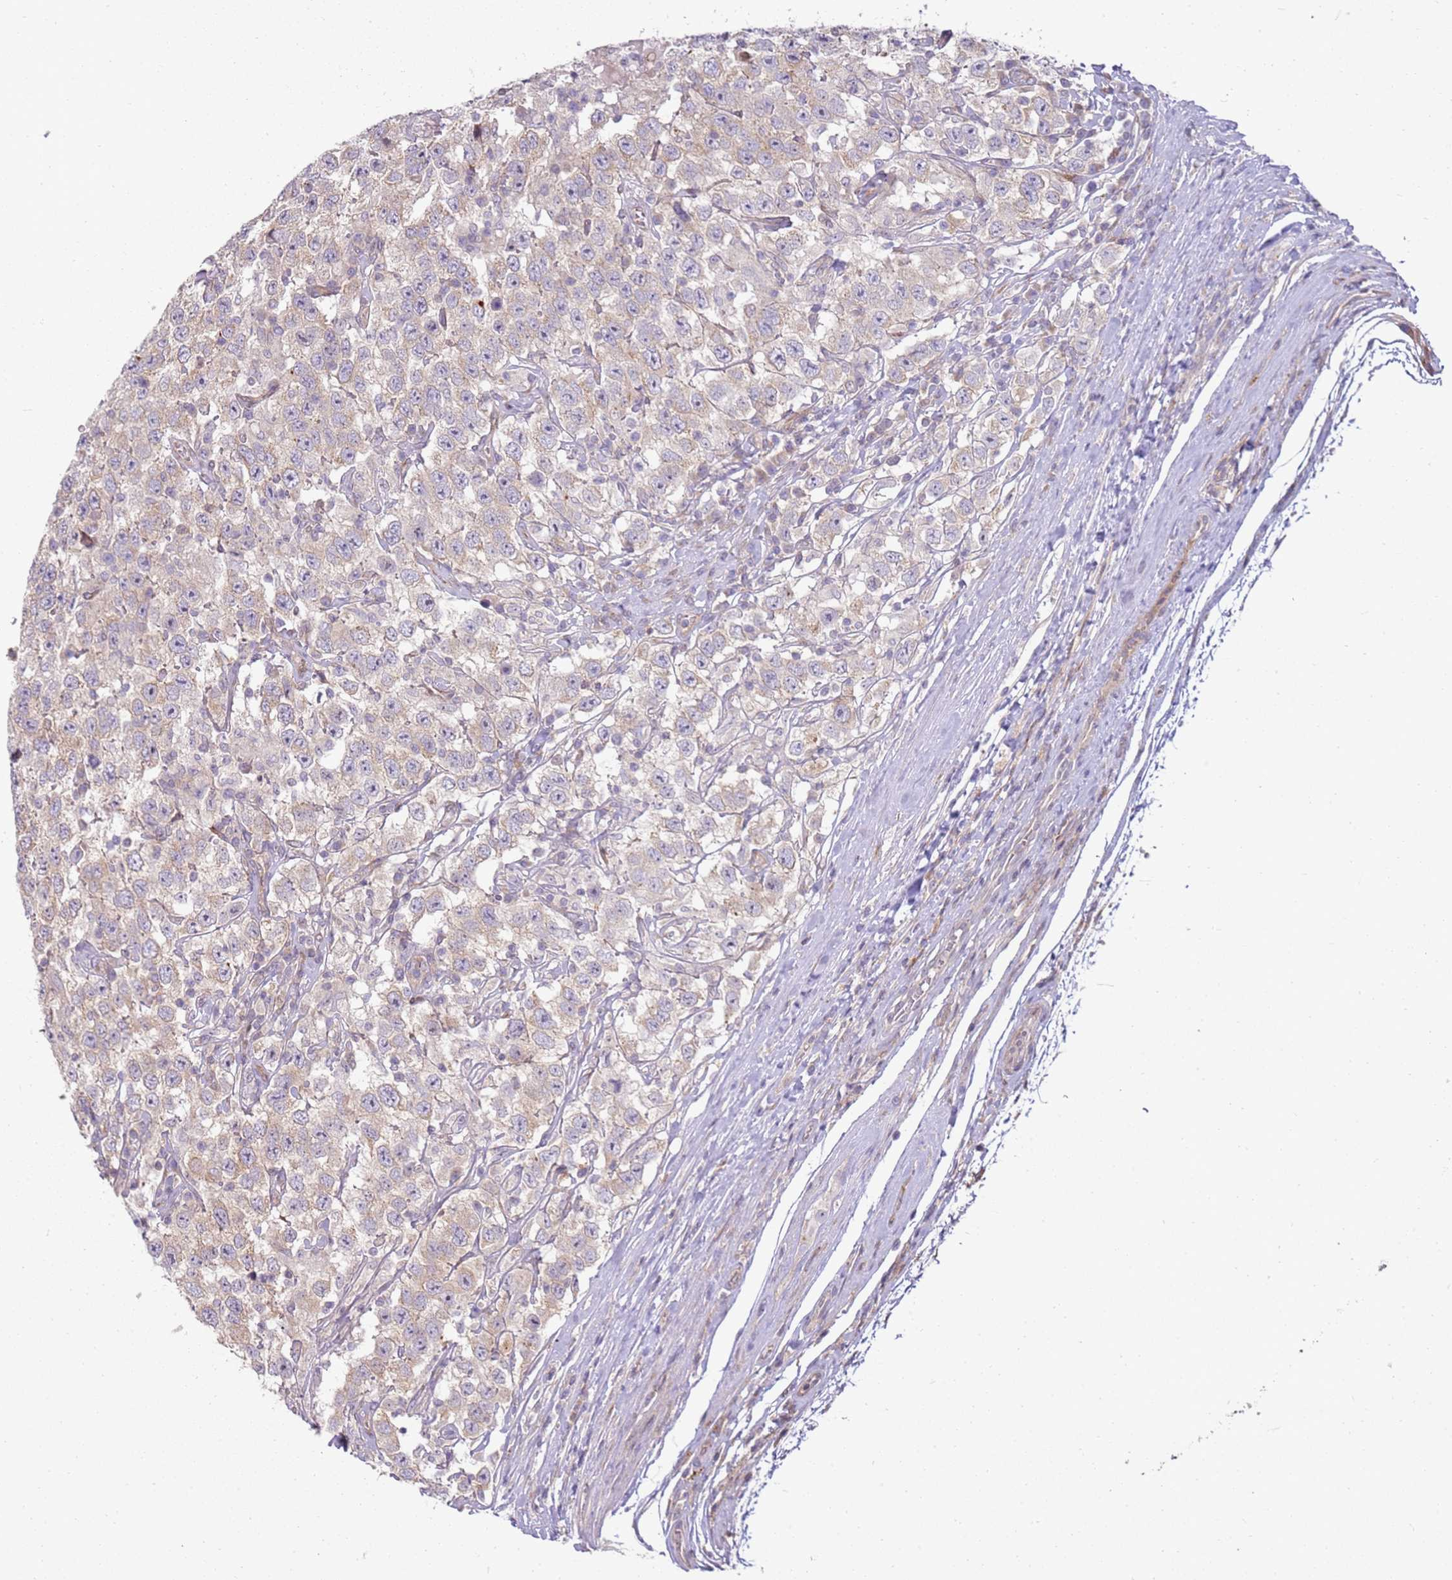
{"staining": {"intensity": "weak", "quantity": "<25%", "location": "cytoplasmic/membranous"}, "tissue": "testis cancer", "cell_type": "Tumor cells", "image_type": "cancer", "snomed": [{"axis": "morphology", "description": "Seminoma, NOS"}, {"axis": "topography", "description": "Testis"}], "caption": "Immunohistochemistry photomicrograph of neoplastic tissue: seminoma (testis) stained with DAB (3,3'-diaminobenzidine) shows no significant protein staining in tumor cells.", "gene": "GRAP", "patient": {"sex": "male", "age": 41}}